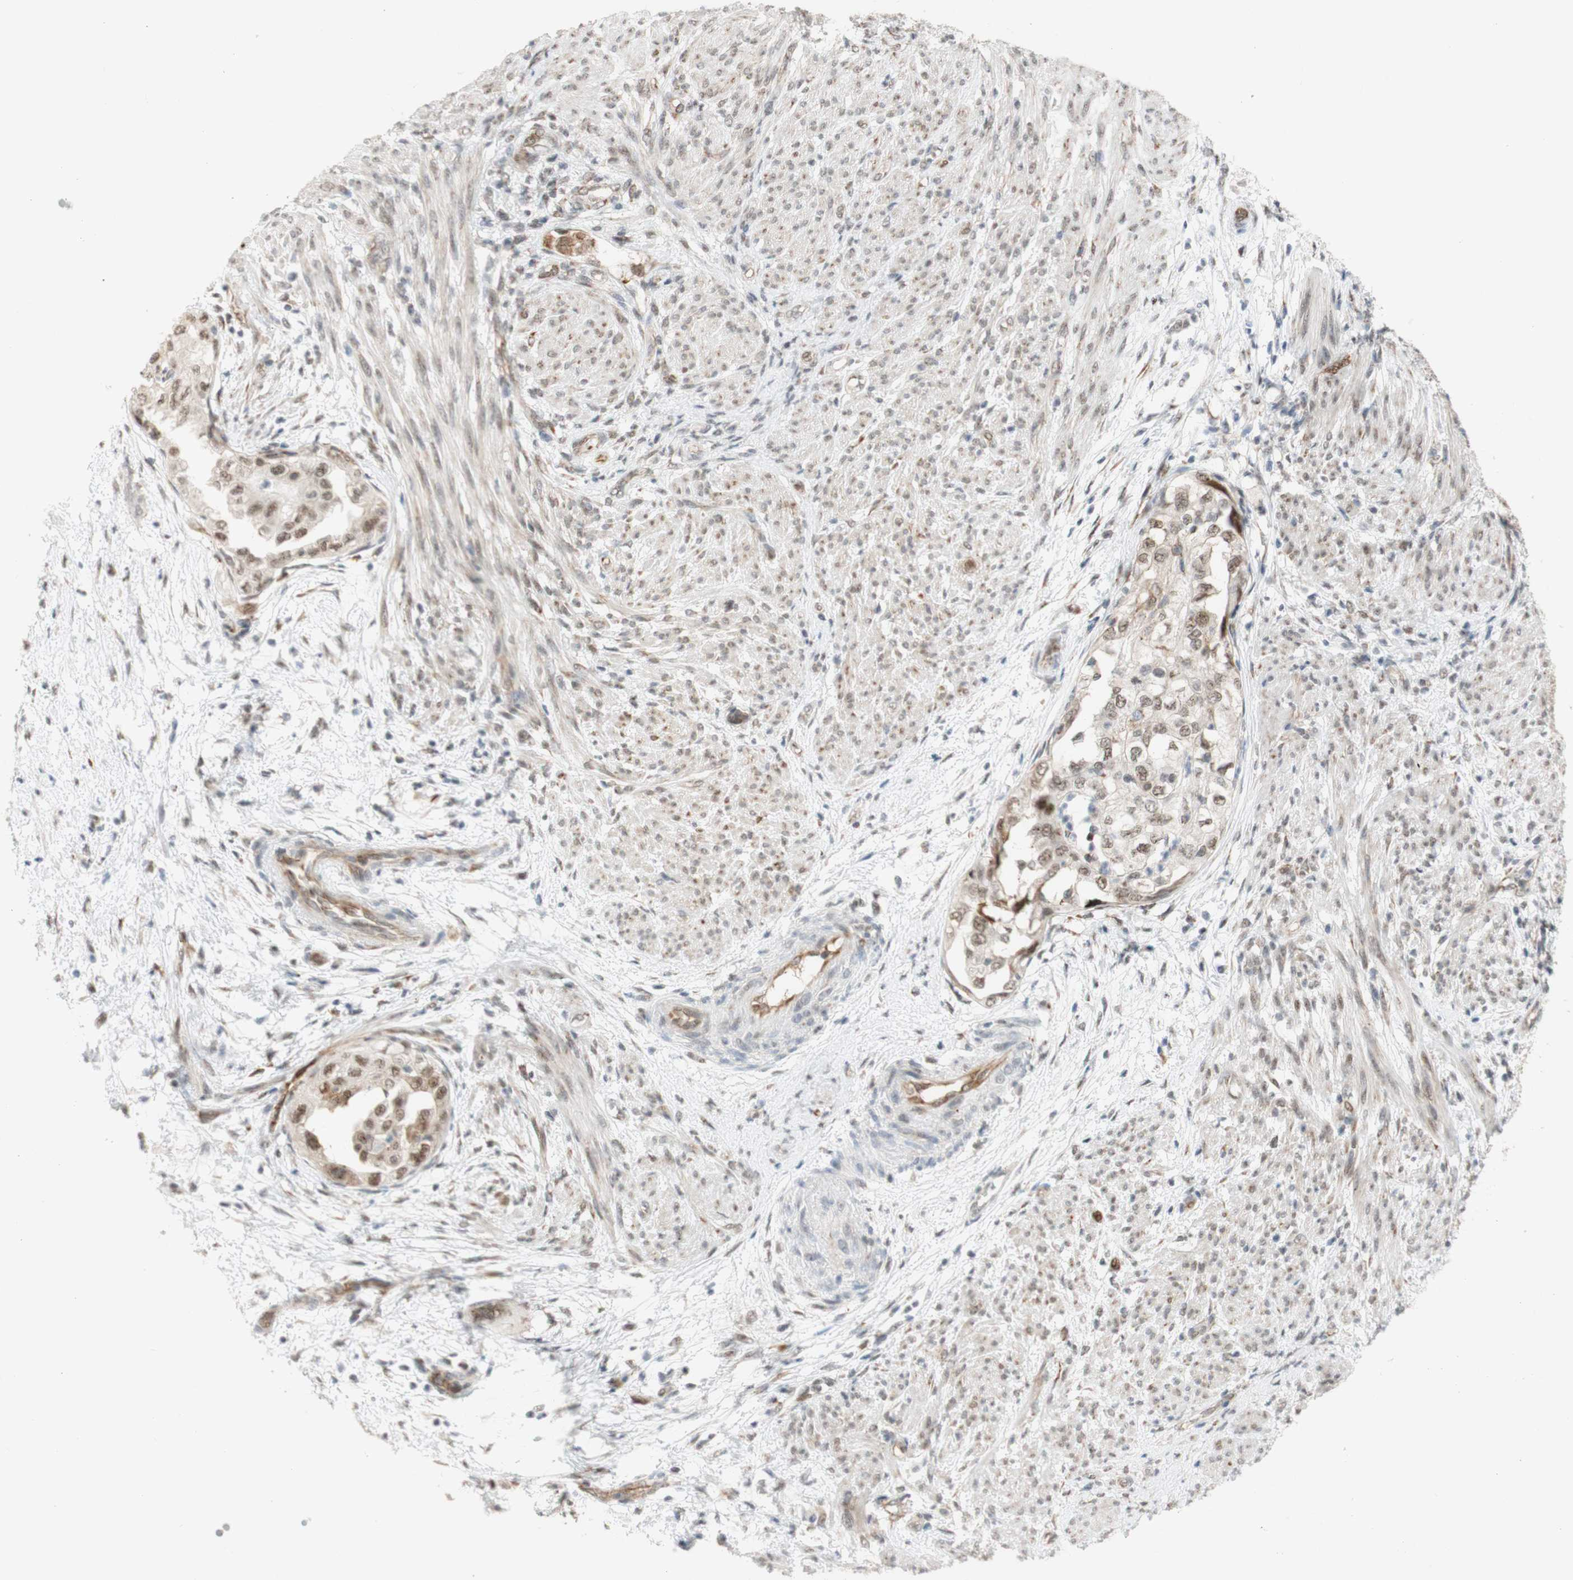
{"staining": {"intensity": "weak", "quantity": ">75%", "location": "cytoplasmic/membranous,nuclear"}, "tissue": "endometrial cancer", "cell_type": "Tumor cells", "image_type": "cancer", "snomed": [{"axis": "morphology", "description": "Adenocarcinoma, NOS"}, {"axis": "topography", "description": "Endometrium"}], "caption": "Tumor cells reveal low levels of weak cytoplasmic/membranous and nuclear expression in approximately >75% of cells in endometrial cancer.", "gene": "SAP18", "patient": {"sex": "female", "age": 85}}